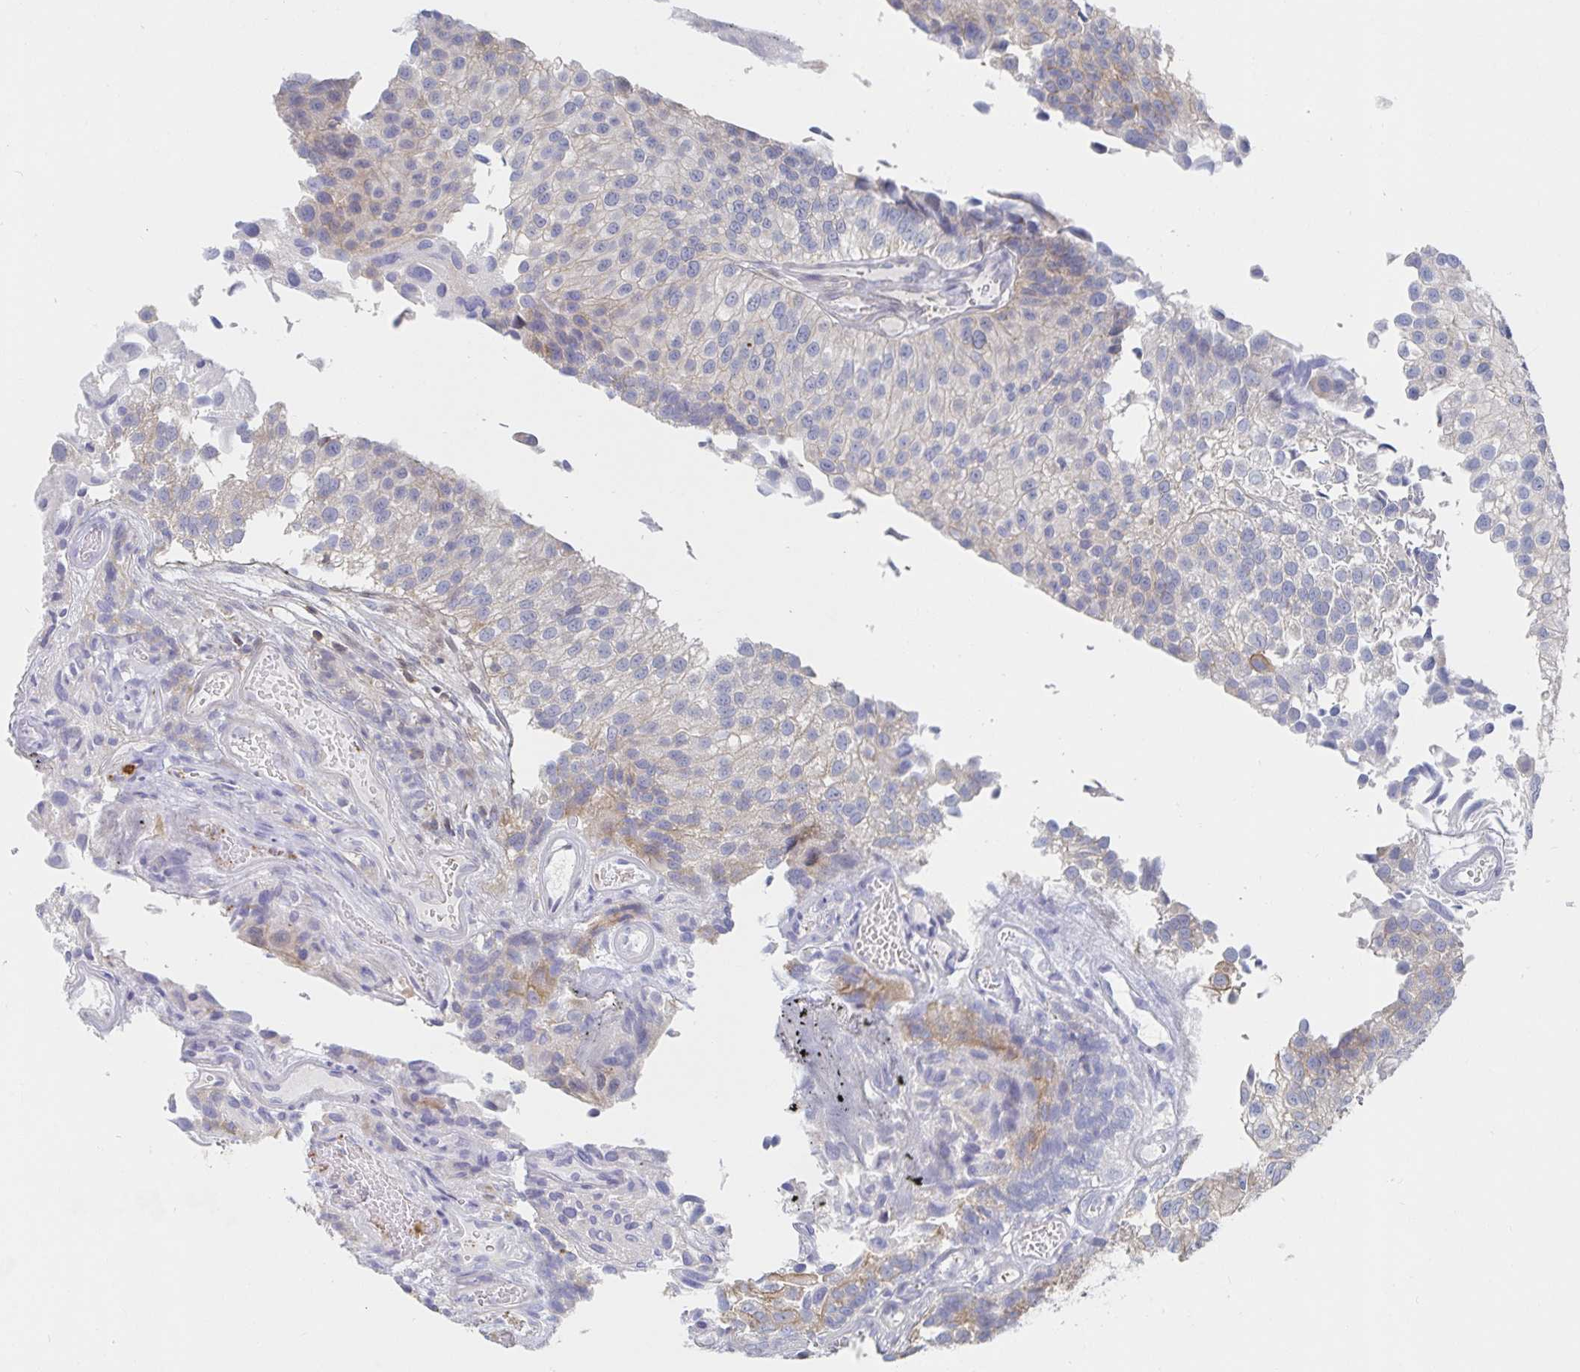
{"staining": {"intensity": "weak", "quantity": "<25%", "location": "cytoplasmic/membranous"}, "tissue": "urothelial cancer", "cell_type": "Tumor cells", "image_type": "cancer", "snomed": [{"axis": "morphology", "description": "Urothelial carcinoma, NOS"}, {"axis": "topography", "description": "Urinary bladder"}], "caption": "Immunohistochemistry histopathology image of human transitional cell carcinoma stained for a protein (brown), which displays no staining in tumor cells.", "gene": "PIK3CD", "patient": {"sex": "male", "age": 87}}